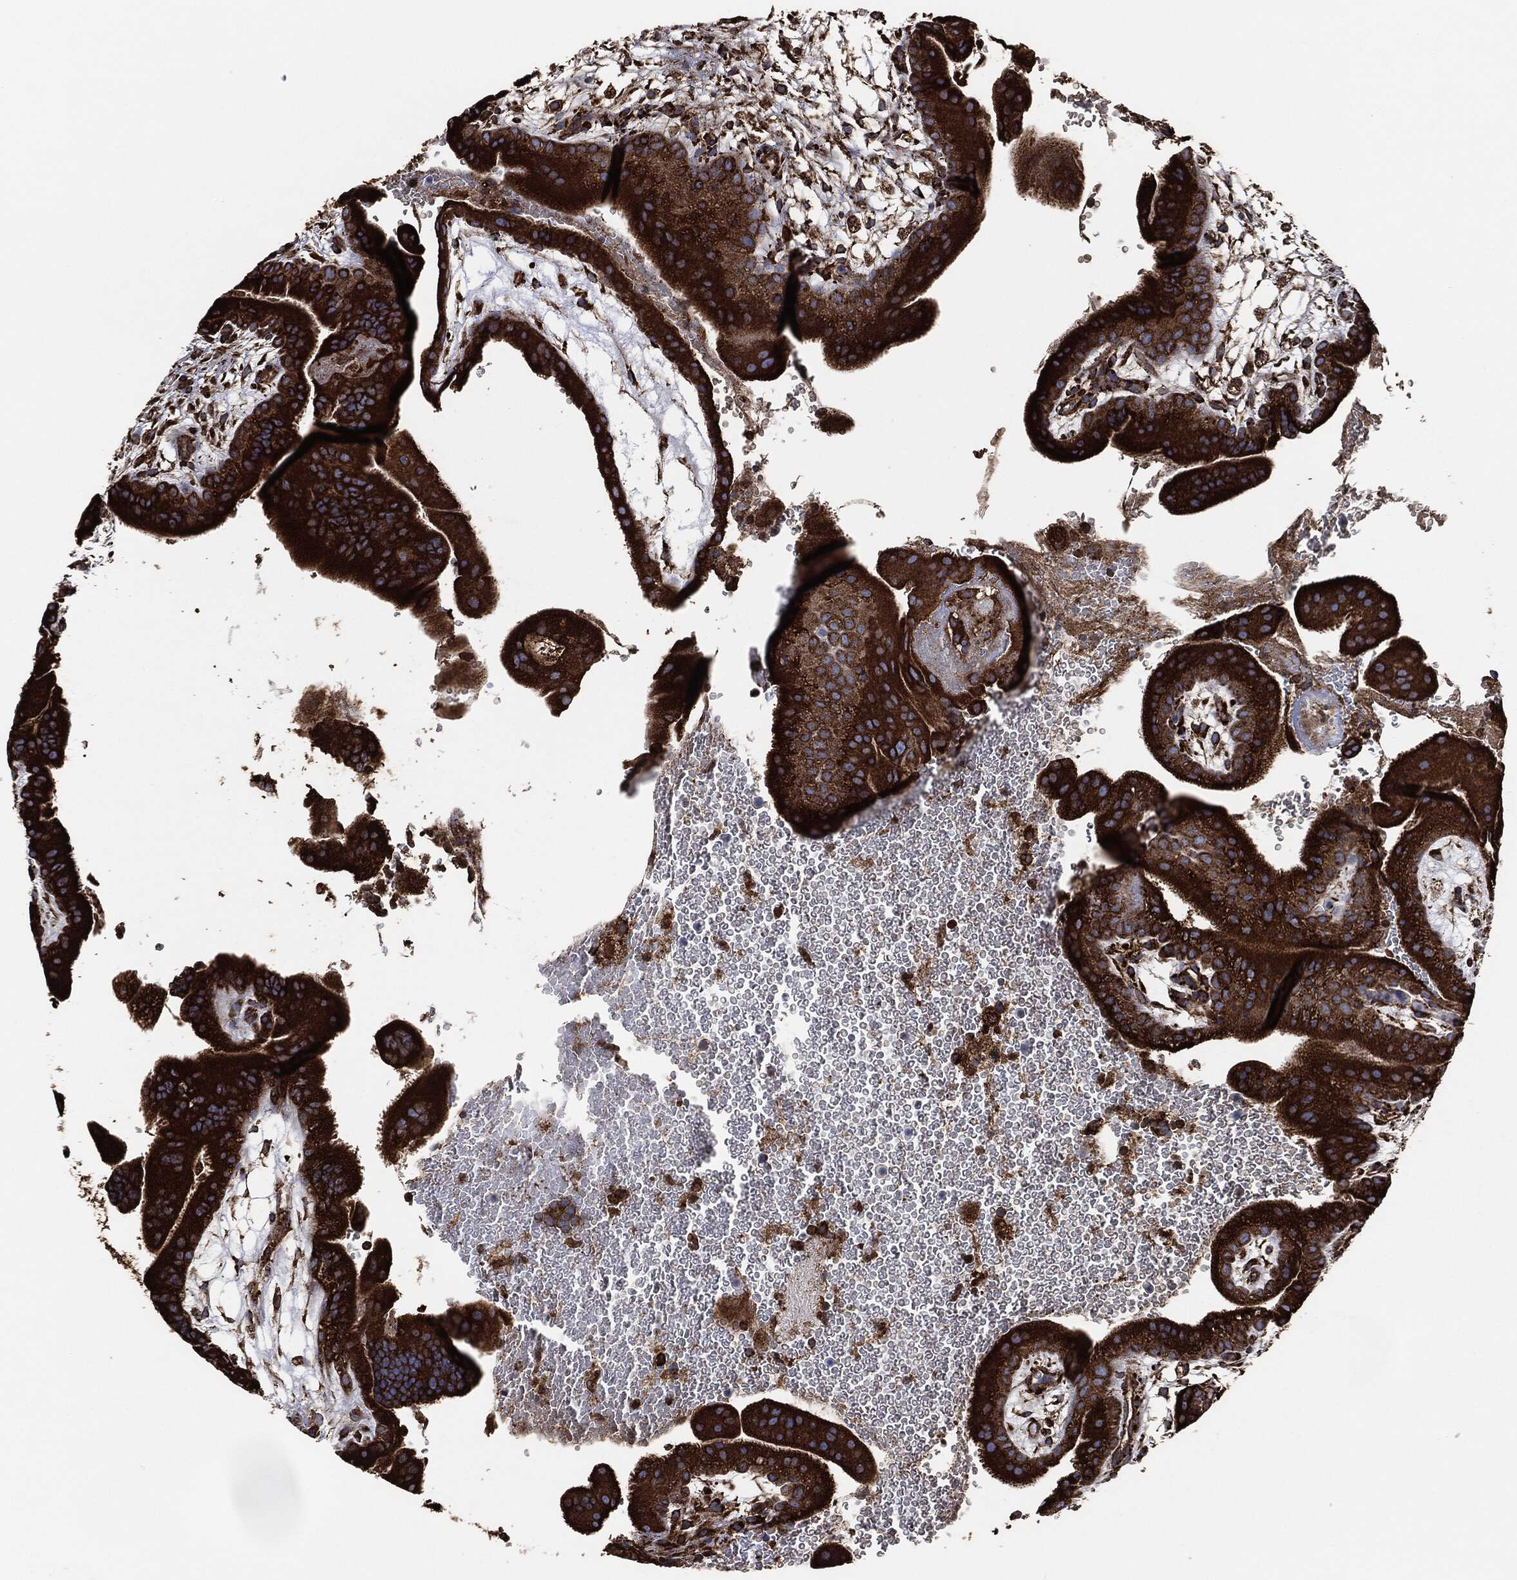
{"staining": {"intensity": "strong", "quantity": ">75%", "location": "cytoplasmic/membranous"}, "tissue": "placenta", "cell_type": "Decidual cells", "image_type": "normal", "snomed": [{"axis": "morphology", "description": "Normal tissue, NOS"}, {"axis": "topography", "description": "Placenta"}], "caption": "Strong cytoplasmic/membranous staining for a protein is present in approximately >75% of decidual cells of unremarkable placenta using IHC.", "gene": "AMFR", "patient": {"sex": "female", "age": 19}}